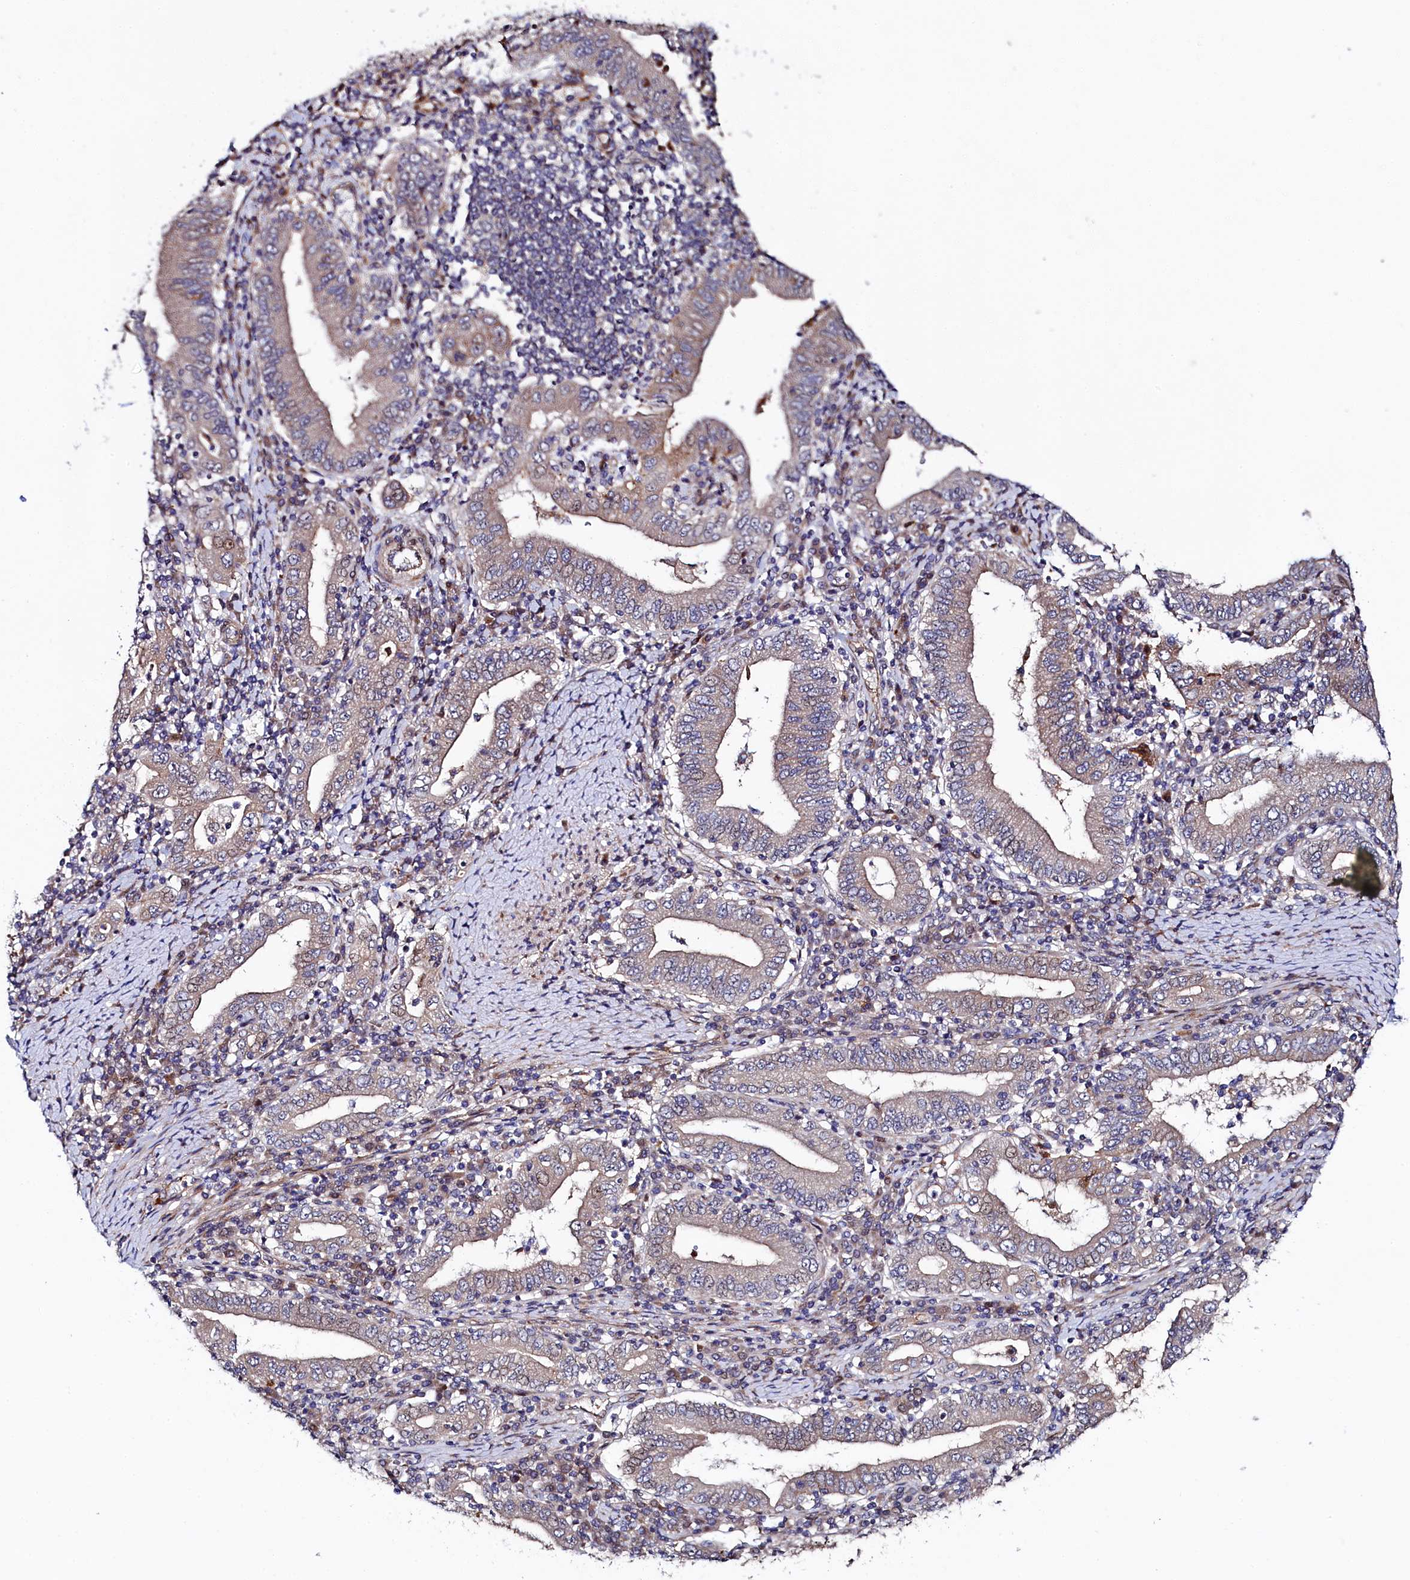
{"staining": {"intensity": "moderate", "quantity": "<25%", "location": "cytoplasmic/membranous"}, "tissue": "stomach cancer", "cell_type": "Tumor cells", "image_type": "cancer", "snomed": [{"axis": "morphology", "description": "Normal tissue, NOS"}, {"axis": "morphology", "description": "Adenocarcinoma, NOS"}, {"axis": "topography", "description": "Esophagus"}, {"axis": "topography", "description": "Stomach, upper"}, {"axis": "topography", "description": "Peripheral nerve tissue"}], "caption": "Human adenocarcinoma (stomach) stained with a brown dye exhibits moderate cytoplasmic/membranous positive positivity in about <25% of tumor cells.", "gene": "PIK3C3", "patient": {"sex": "male", "age": 62}}